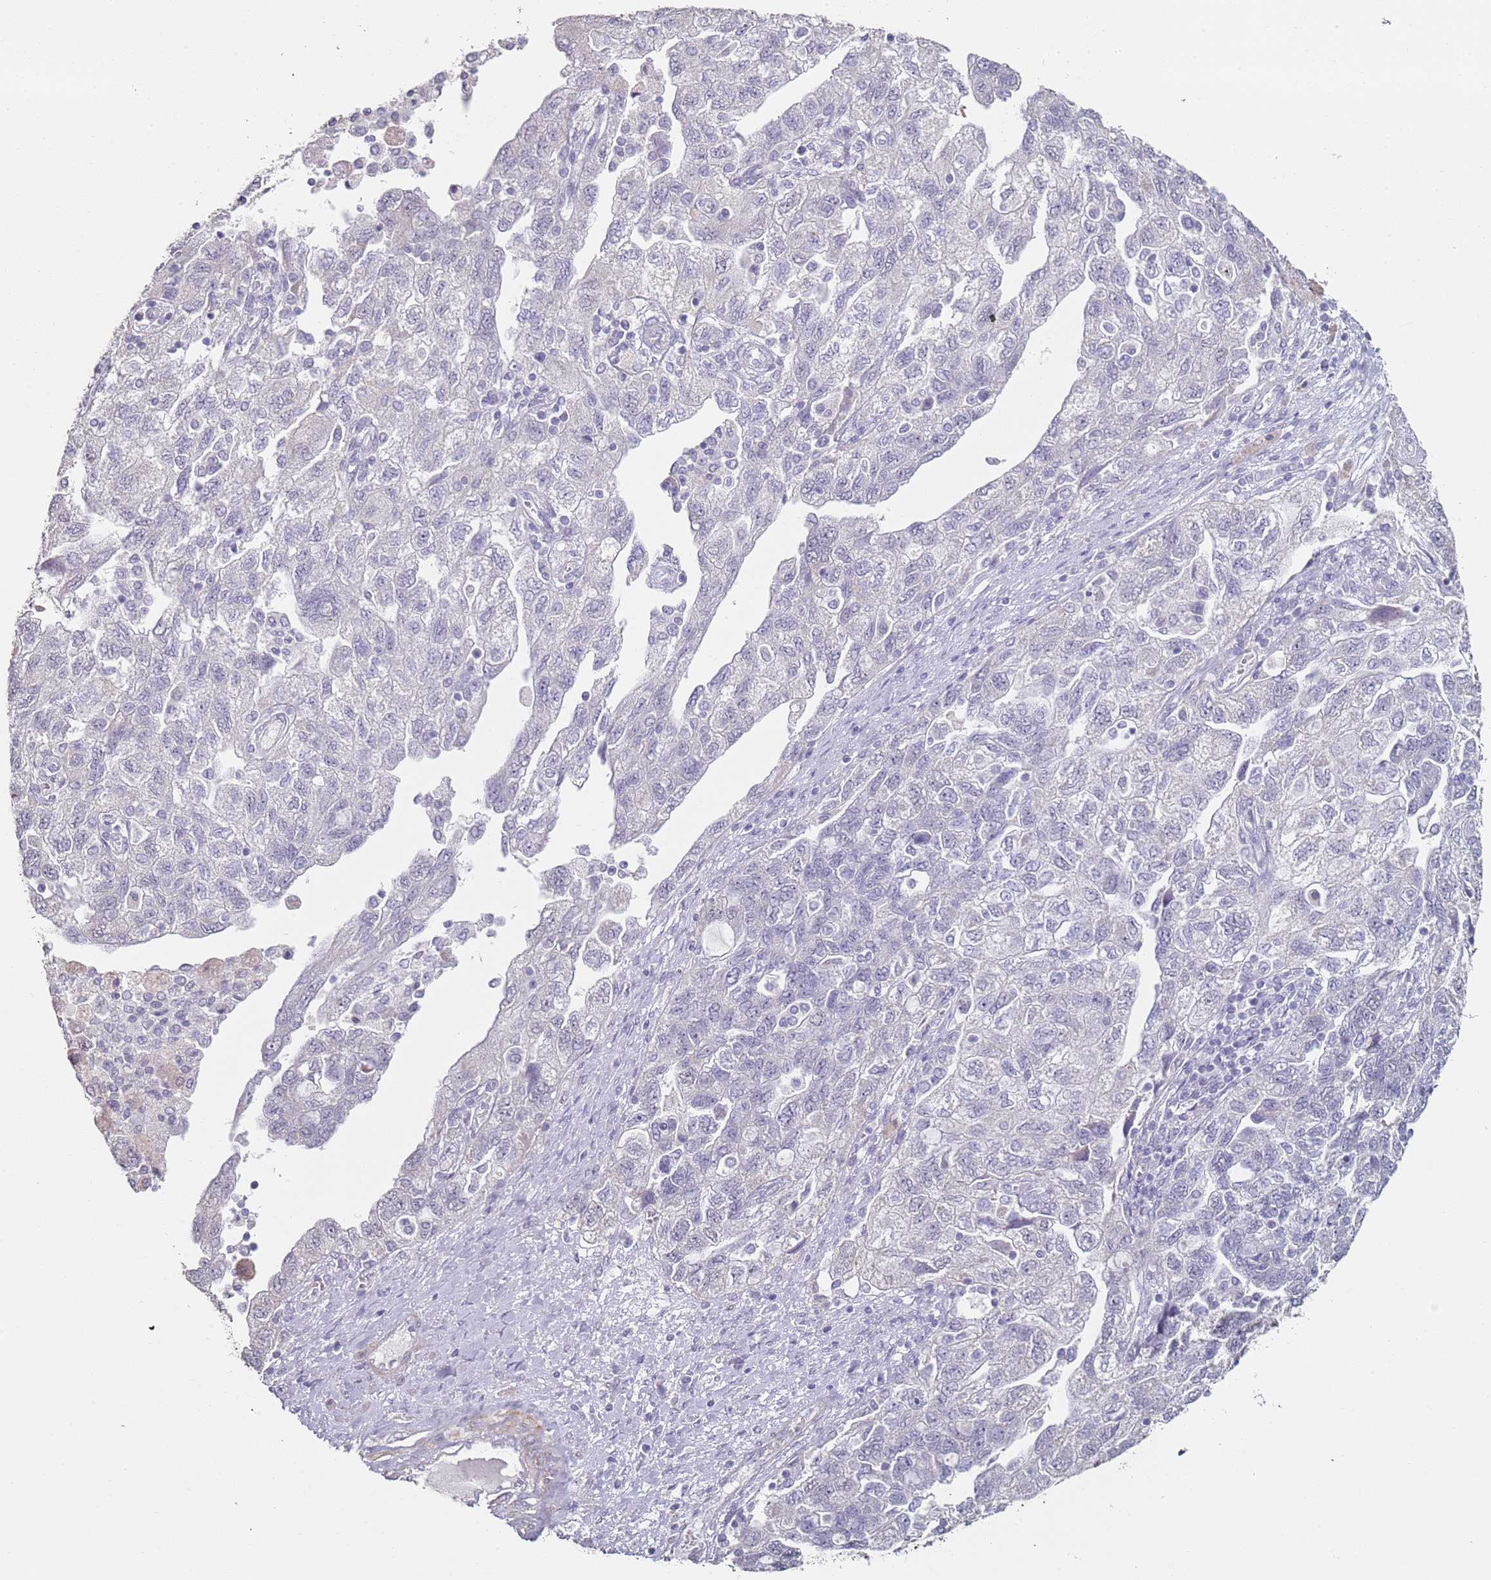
{"staining": {"intensity": "negative", "quantity": "none", "location": "none"}, "tissue": "ovarian cancer", "cell_type": "Tumor cells", "image_type": "cancer", "snomed": [{"axis": "morphology", "description": "Carcinoma, NOS"}, {"axis": "morphology", "description": "Cystadenocarcinoma, serous, NOS"}, {"axis": "topography", "description": "Ovary"}], "caption": "Immunohistochemistry of human carcinoma (ovarian) shows no staining in tumor cells.", "gene": "DNAH11", "patient": {"sex": "female", "age": 69}}